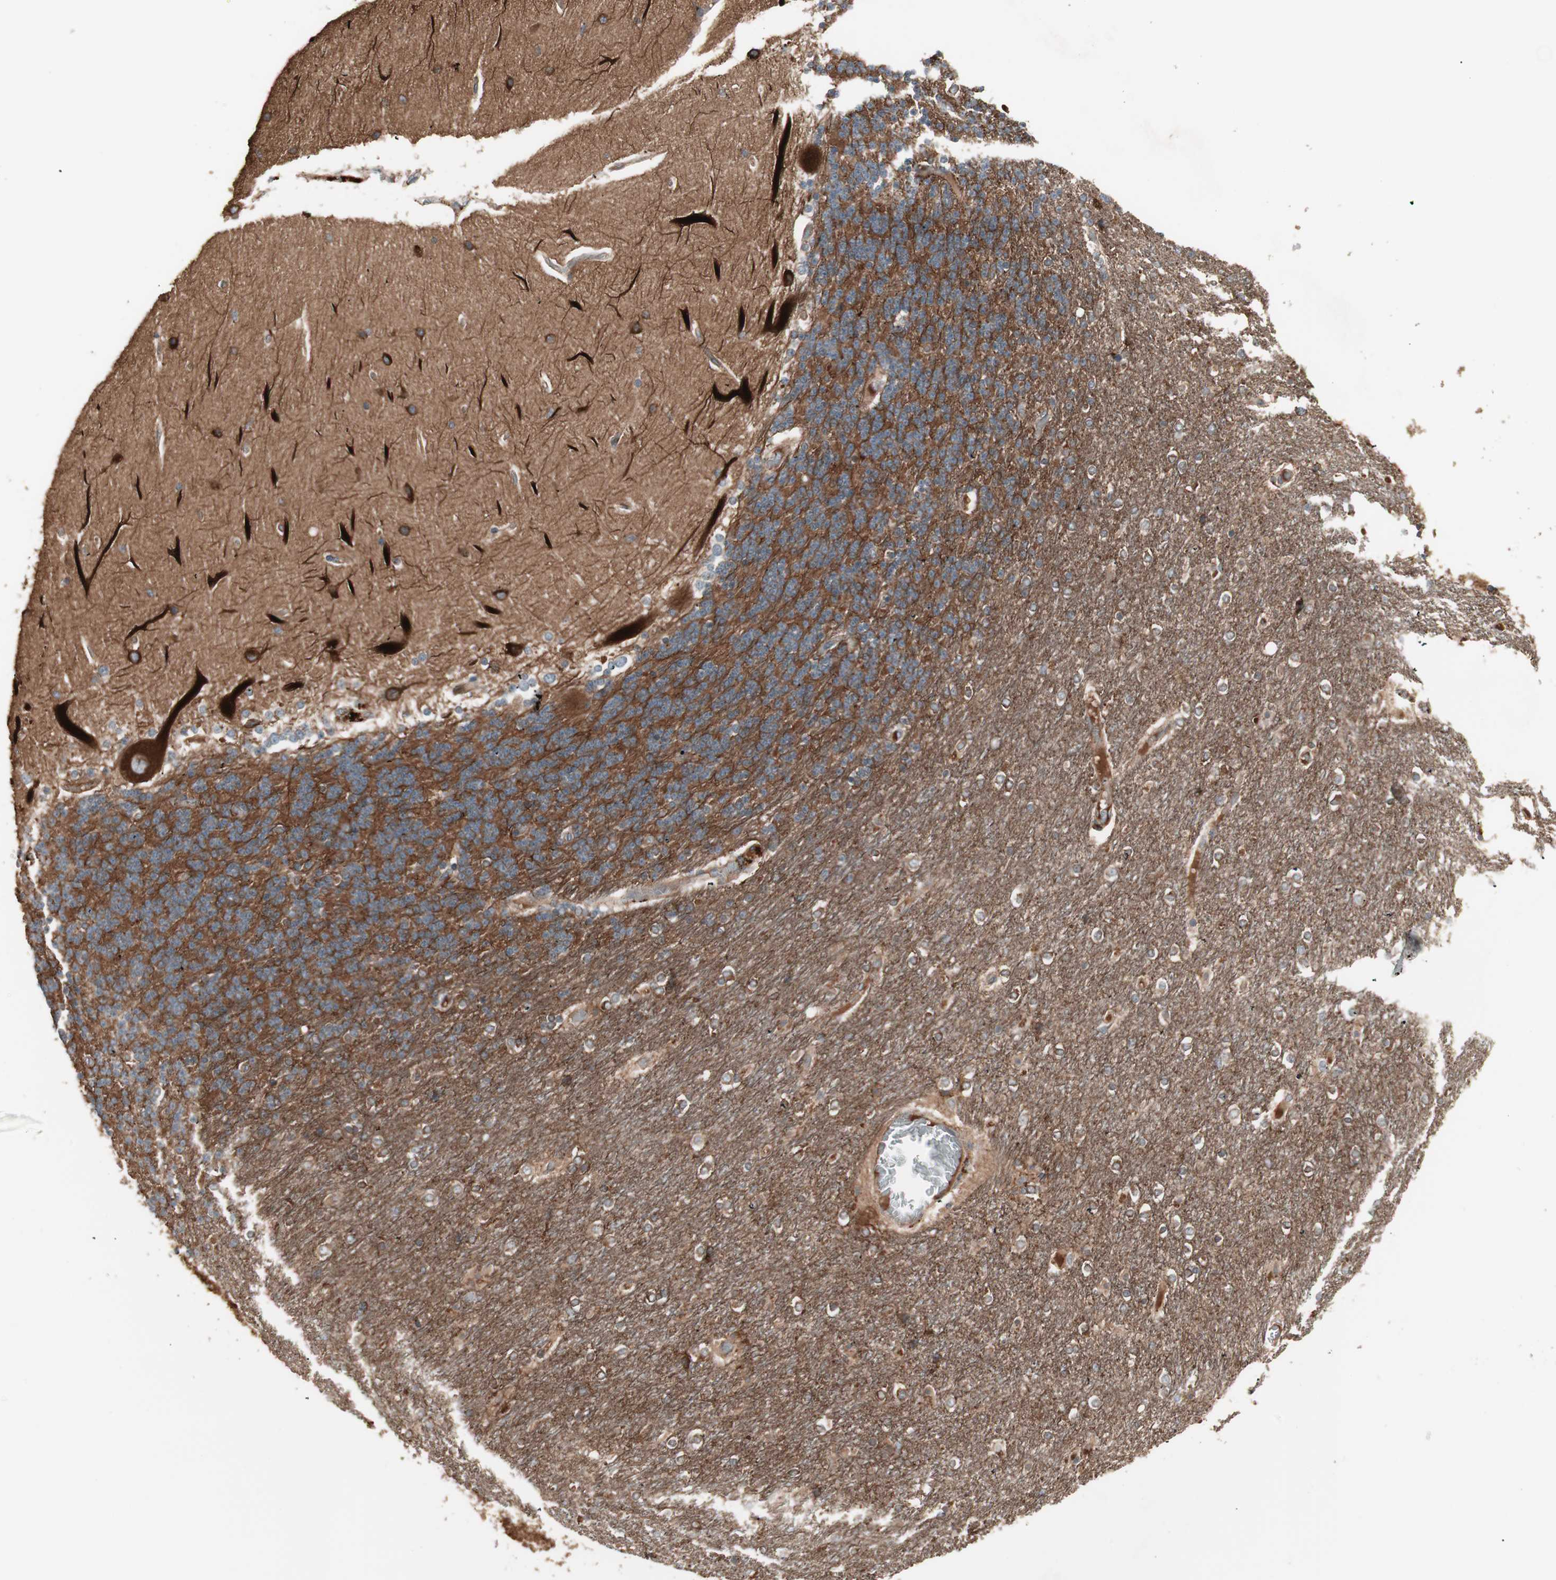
{"staining": {"intensity": "moderate", "quantity": "25%-75%", "location": "cytoplasmic/membranous"}, "tissue": "cerebellum", "cell_type": "Cells in granular layer", "image_type": "normal", "snomed": [{"axis": "morphology", "description": "Normal tissue, NOS"}, {"axis": "topography", "description": "Cerebellum"}], "caption": "High-magnification brightfield microscopy of unremarkable cerebellum stained with DAB (3,3'-diaminobenzidine) (brown) and counterstained with hematoxylin (blue). cells in granular layer exhibit moderate cytoplasmic/membranous staining is seen in approximately25%-75% of cells.", "gene": "TFPI", "patient": {"sex": "female", "age": 54}}